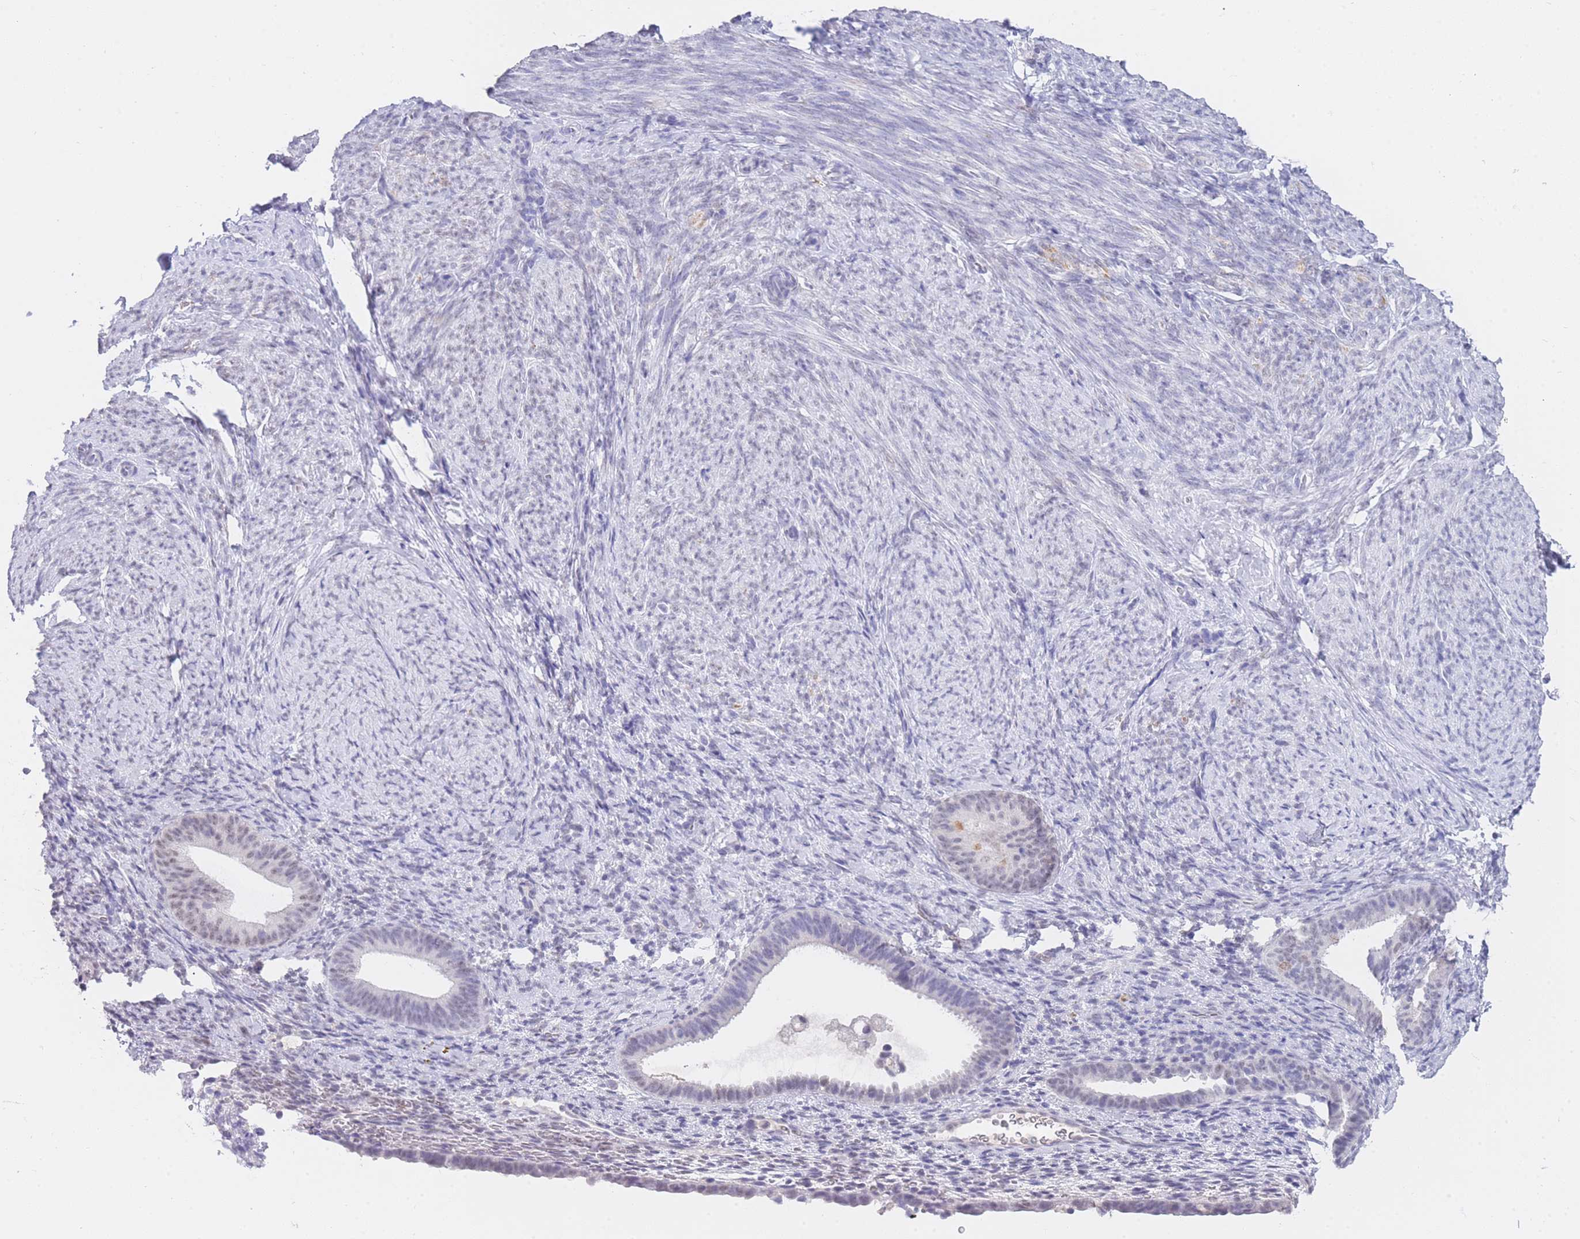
{"staining": {"intensity": "negative", "quantity": "none", "location": "none"}, "tissue": "endometrium", "cell_type": "Cells in endometrial stroma", "image_type": "normal", "snomed": [{"axis": "morphology", "description": "Normal tissue, NOS"}, {"axis": "topography", "description": "Endometrium"}], "caption": "This micrograph is of benign endometrium stained with immunohistochemistry to label a protein in brown with the nuclei are counter-stained blue. There is no positivity in cells in endometrial stroma.", "gene": "FRAT2", "patient": {"sex": "female", "age": 65}}